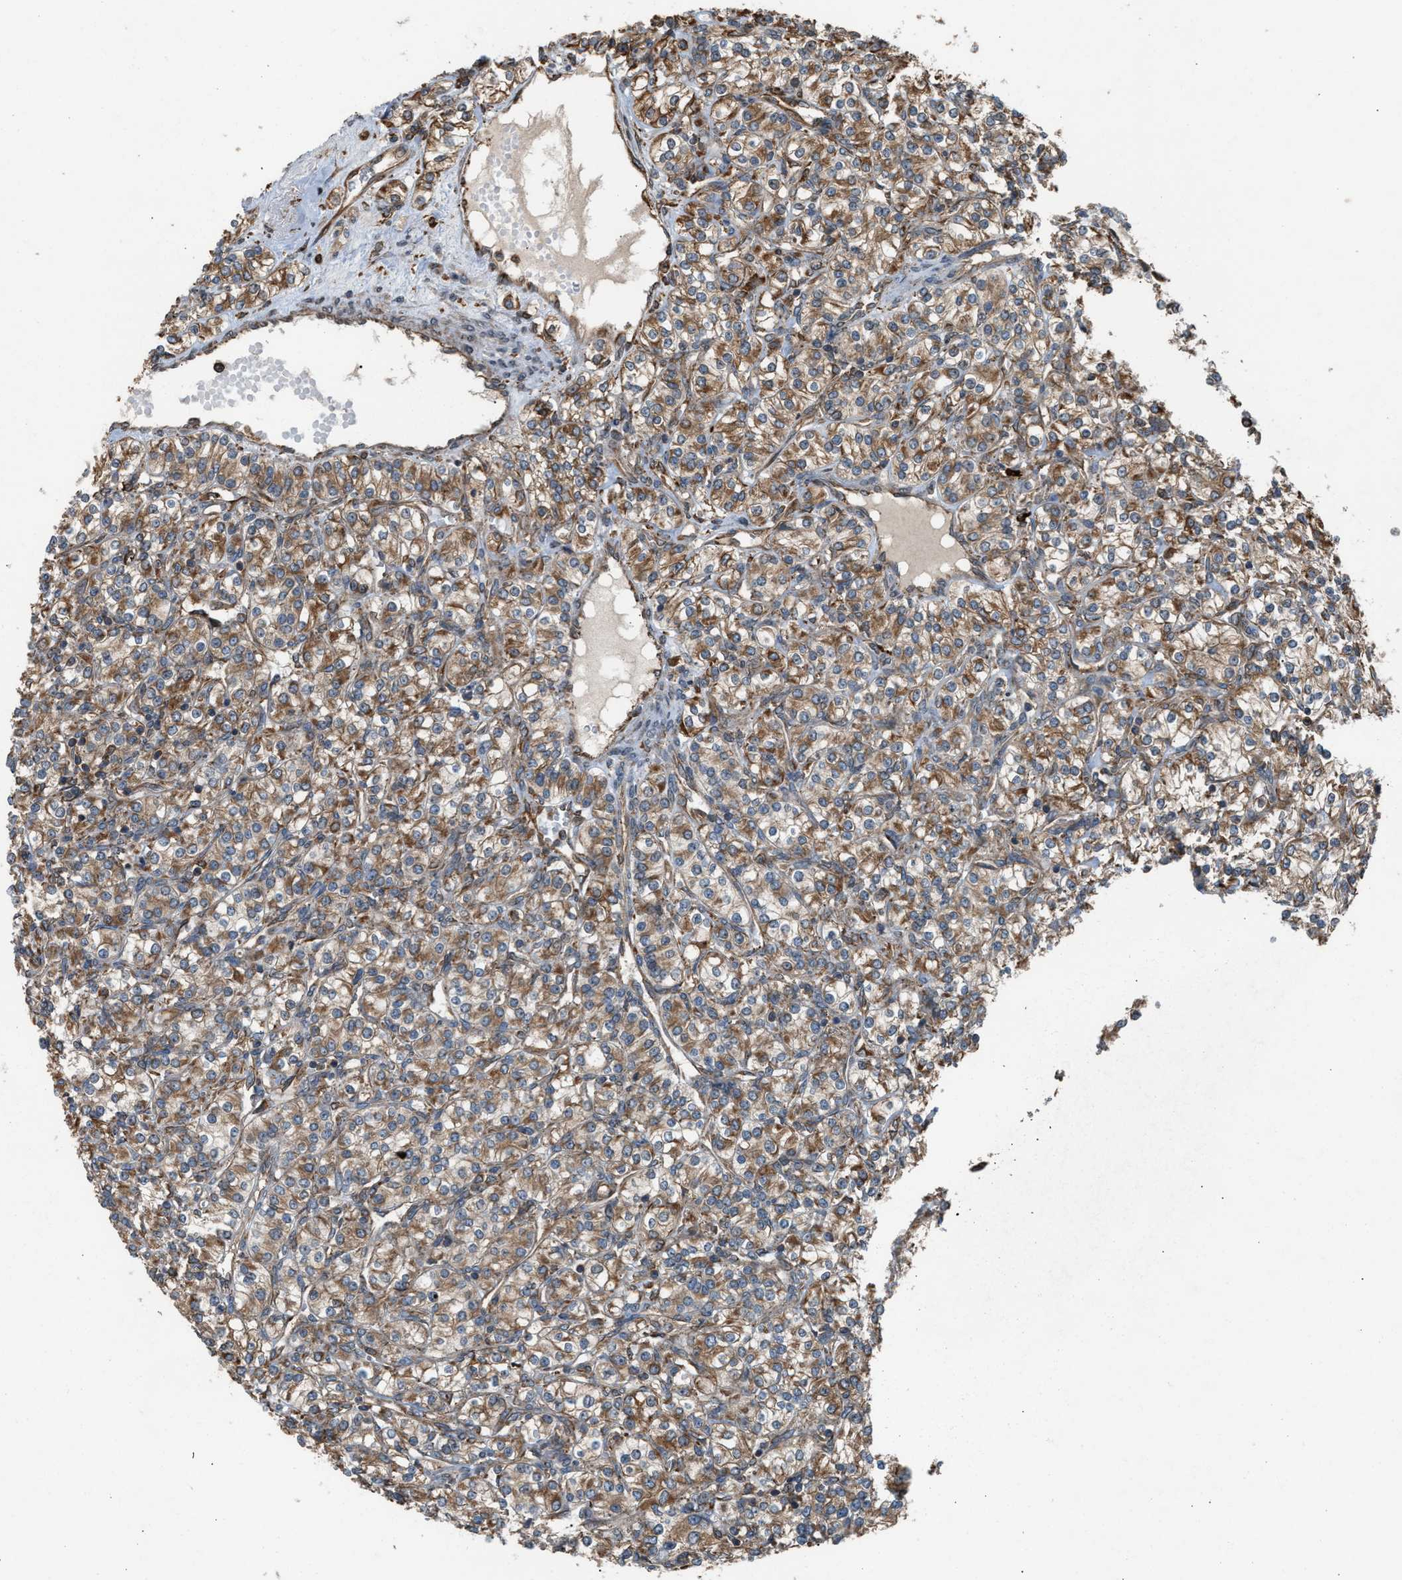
{"staining": {"intensity": "moderate", "quantity": ">75%", "location": "cytoplasmic/membranous"}, "tissue": "renal cancer", "cell_type": "Tumor cells", "image_type": "cancer", "snomed": [{"axis": "morphology", "description": "Adenocarcinoma, NOS"}, {"axis": "topography", "description": "Kidney"}], "caption": "Tumor cells reveal moderate cytoplasmic/membranous staining in approximately >75% of cells in renal adenocarcinoma. The staining is performed using DAB brown chromogen to label protein expression. The nuclei are counter-stained blue using hematoxylin.", "gene": "BAIAP2L1", "patient": {"sex": "male", "age": 77}}